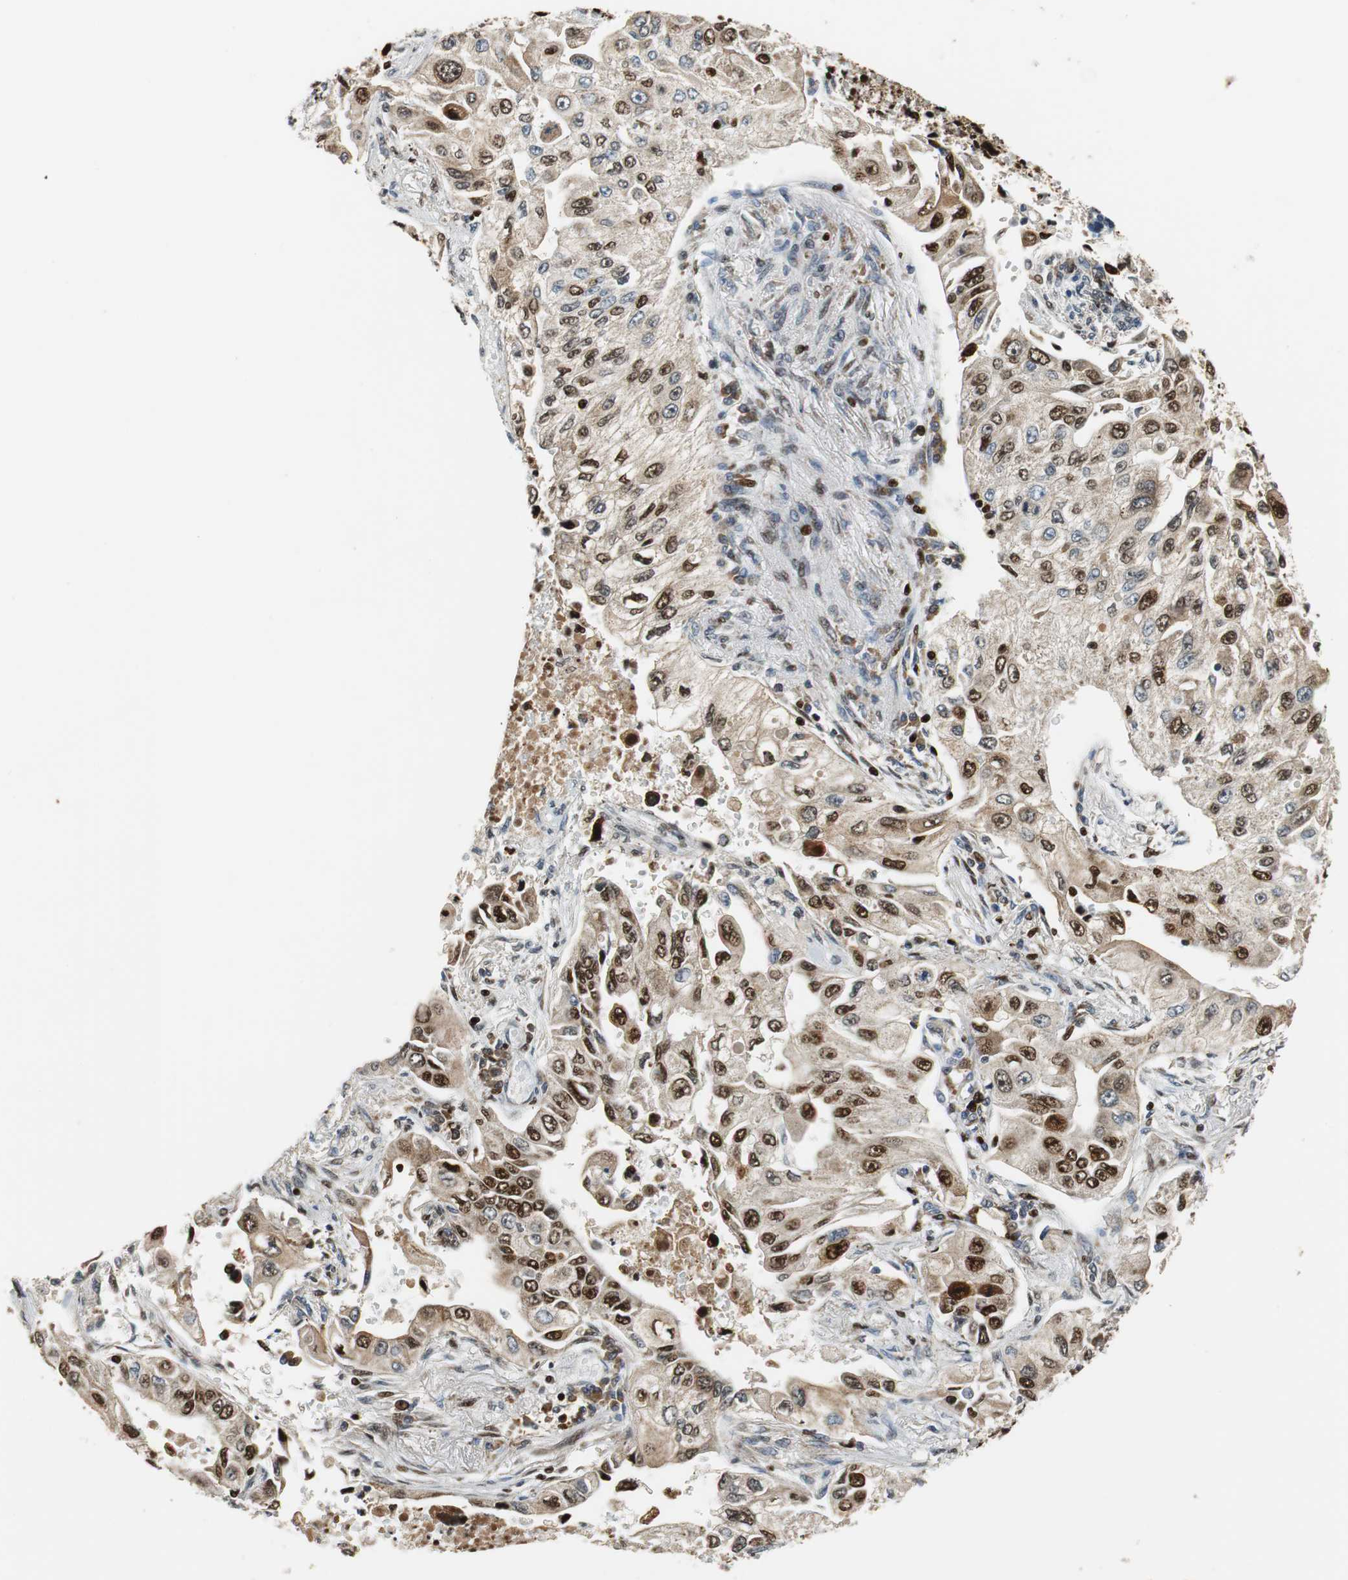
{"staining": {"intensity": "moderate", "quantity": "25%-75%", "location": "cytoplasmic/membranous,nuclear"}, "tissue": "lung cancer", "cell_type": "Tumor cells", "image_type": "cancer", "snomed": [{"axis": "morphology", "description": "Adenocarcinoma, NOS"}, {"axis": "topography", "description": "Lung"}], "caption": "This photomicrograph exhibits immunohistochemistry staining of adenocarcinoma (lung), with medium moderate cytoplasmic/membranous and nuclear positivity in about 25%-75% of tumor cells.", "gene": "HDAC1", "patient": {"sex": "male", "age": 84}}